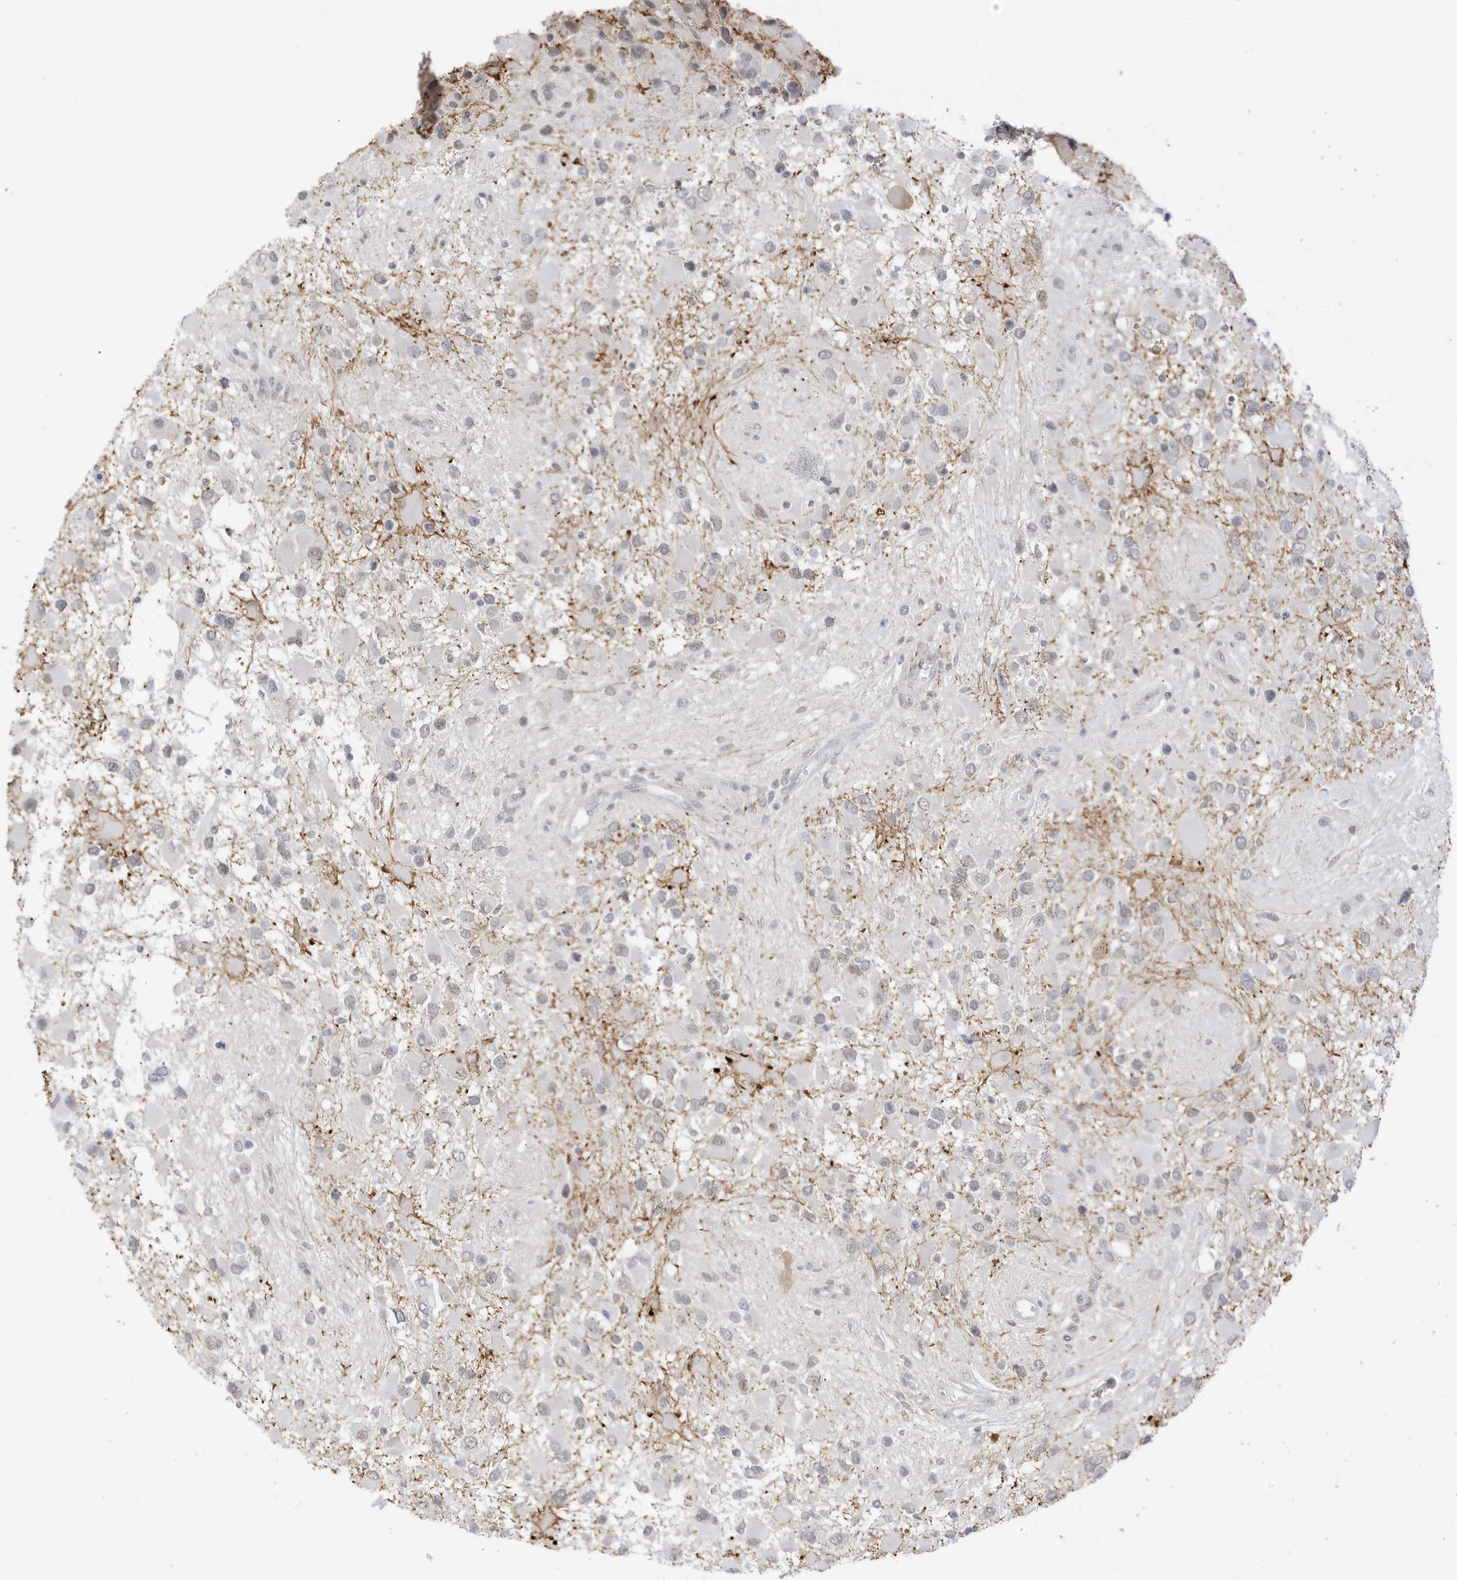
{"staining": {"intensity": "negative", "quantity": "none", "location": "none"}, "tissue": "glioma", "cell_type": "Tumor cells", "image_type": "cancer", "snomed": [{"axis": "morphology", "description": "Glioma, malignant, High grade"}, {"axis": "topography", "description": "Brain"}], "caption": "DAB immunohistochemical staining of human glioma shows no significant expression in tumor cells.", "gene": "MSL3", "patient": {"sex": "male", "age": 53}}